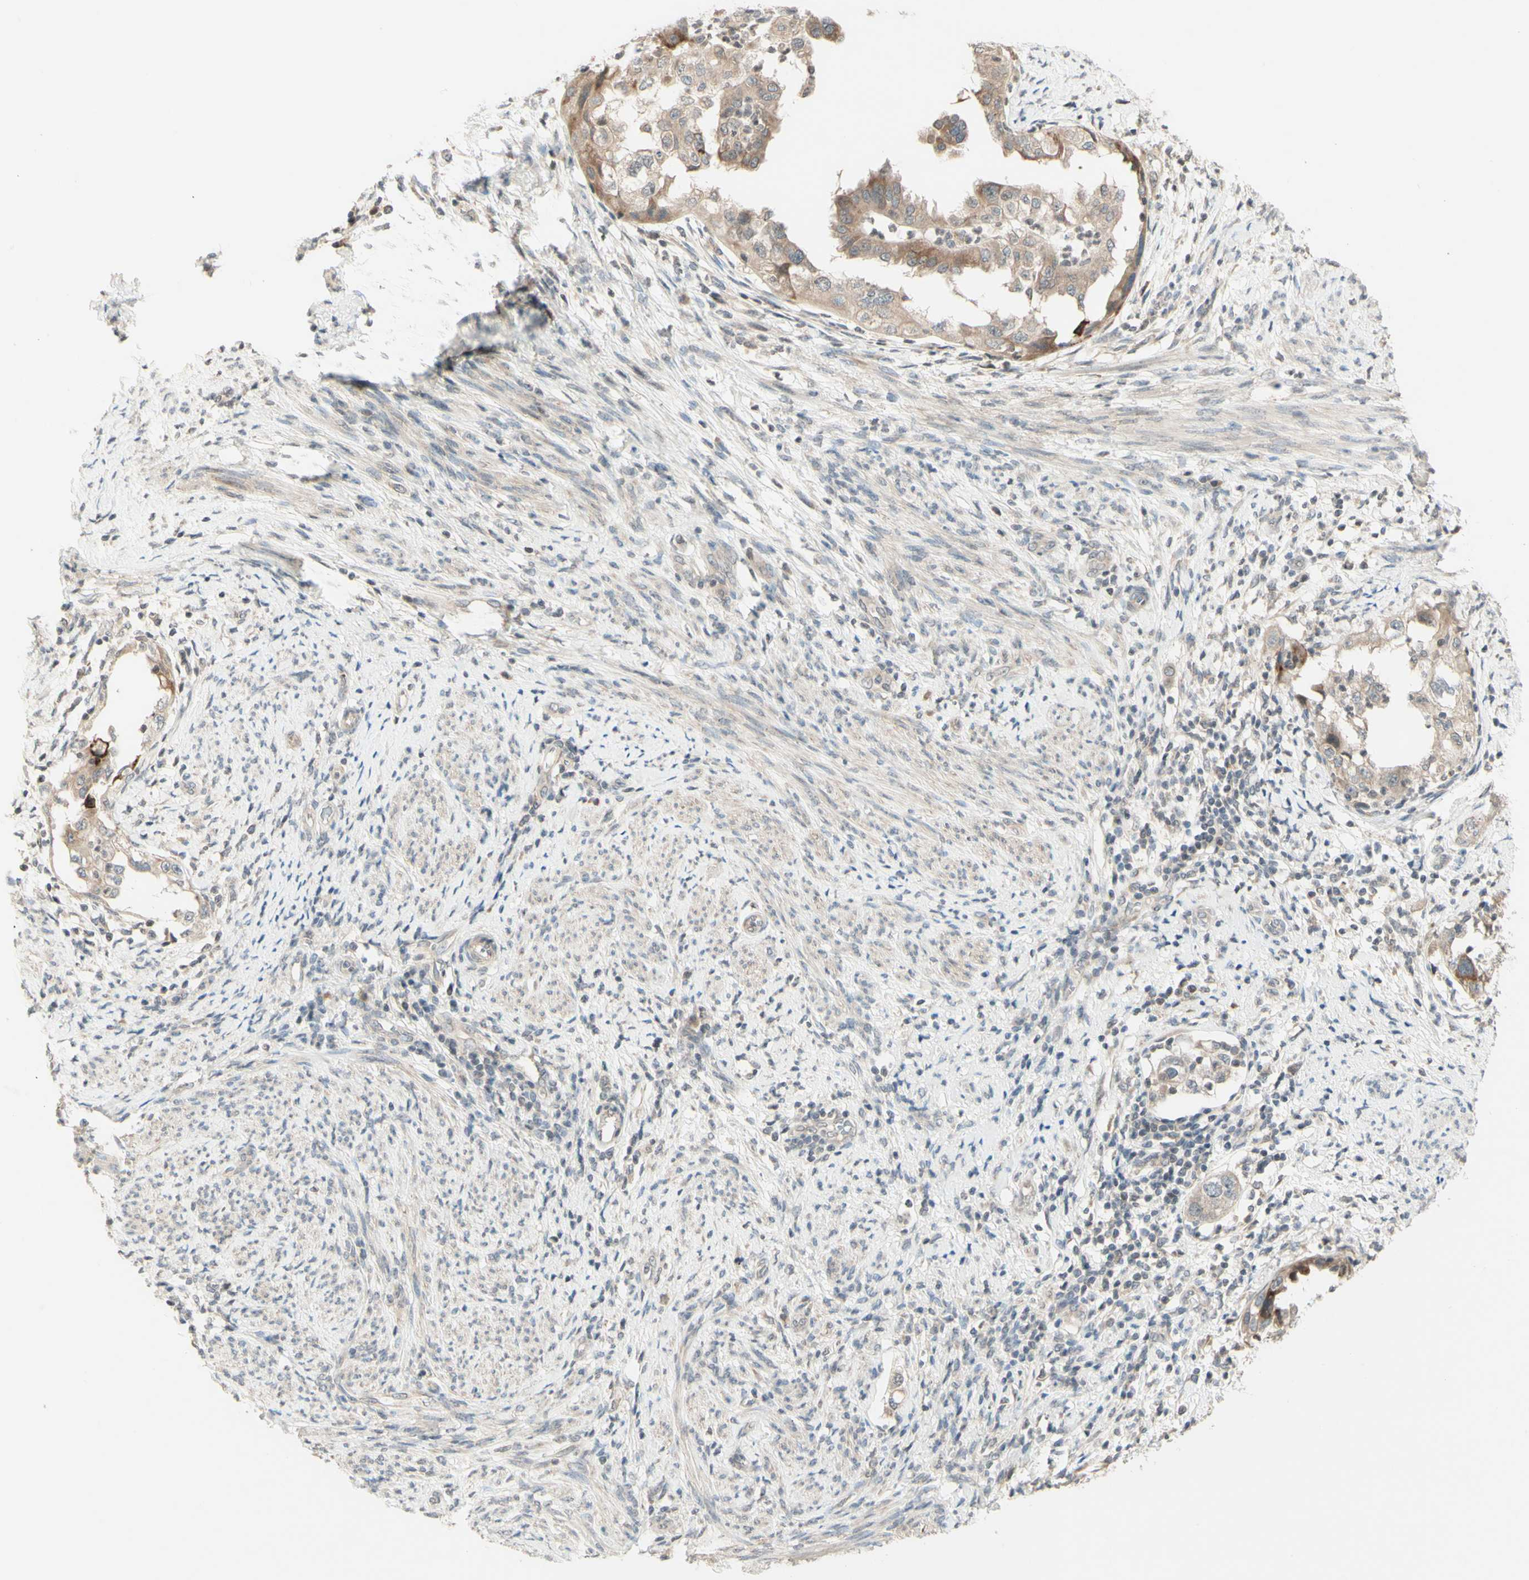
{"staining": {"intensity": "weak", "quantity": ">75%", "location": "cytoplasmic/membranous"}, "tissue": "endometrial cancer", "cell_type": "Tumor cells", "image_type": "cancer", "snomed": [{"axis": "morphology", "description": "Adenocarcinoma, NOS"}, {"axis": "topography", "description": "Endometrium"}], "caption": "A histopathology image of human endometrial cancer (adenocarcinoma) stained for a protein reveals weak cytoplasmic/membranous brown staining in tumor cells. (Brightfield microscopy of DAB IHC at high magnification).", "gene": "ZW10", "patient": {"sex": "female", "age": 85}}